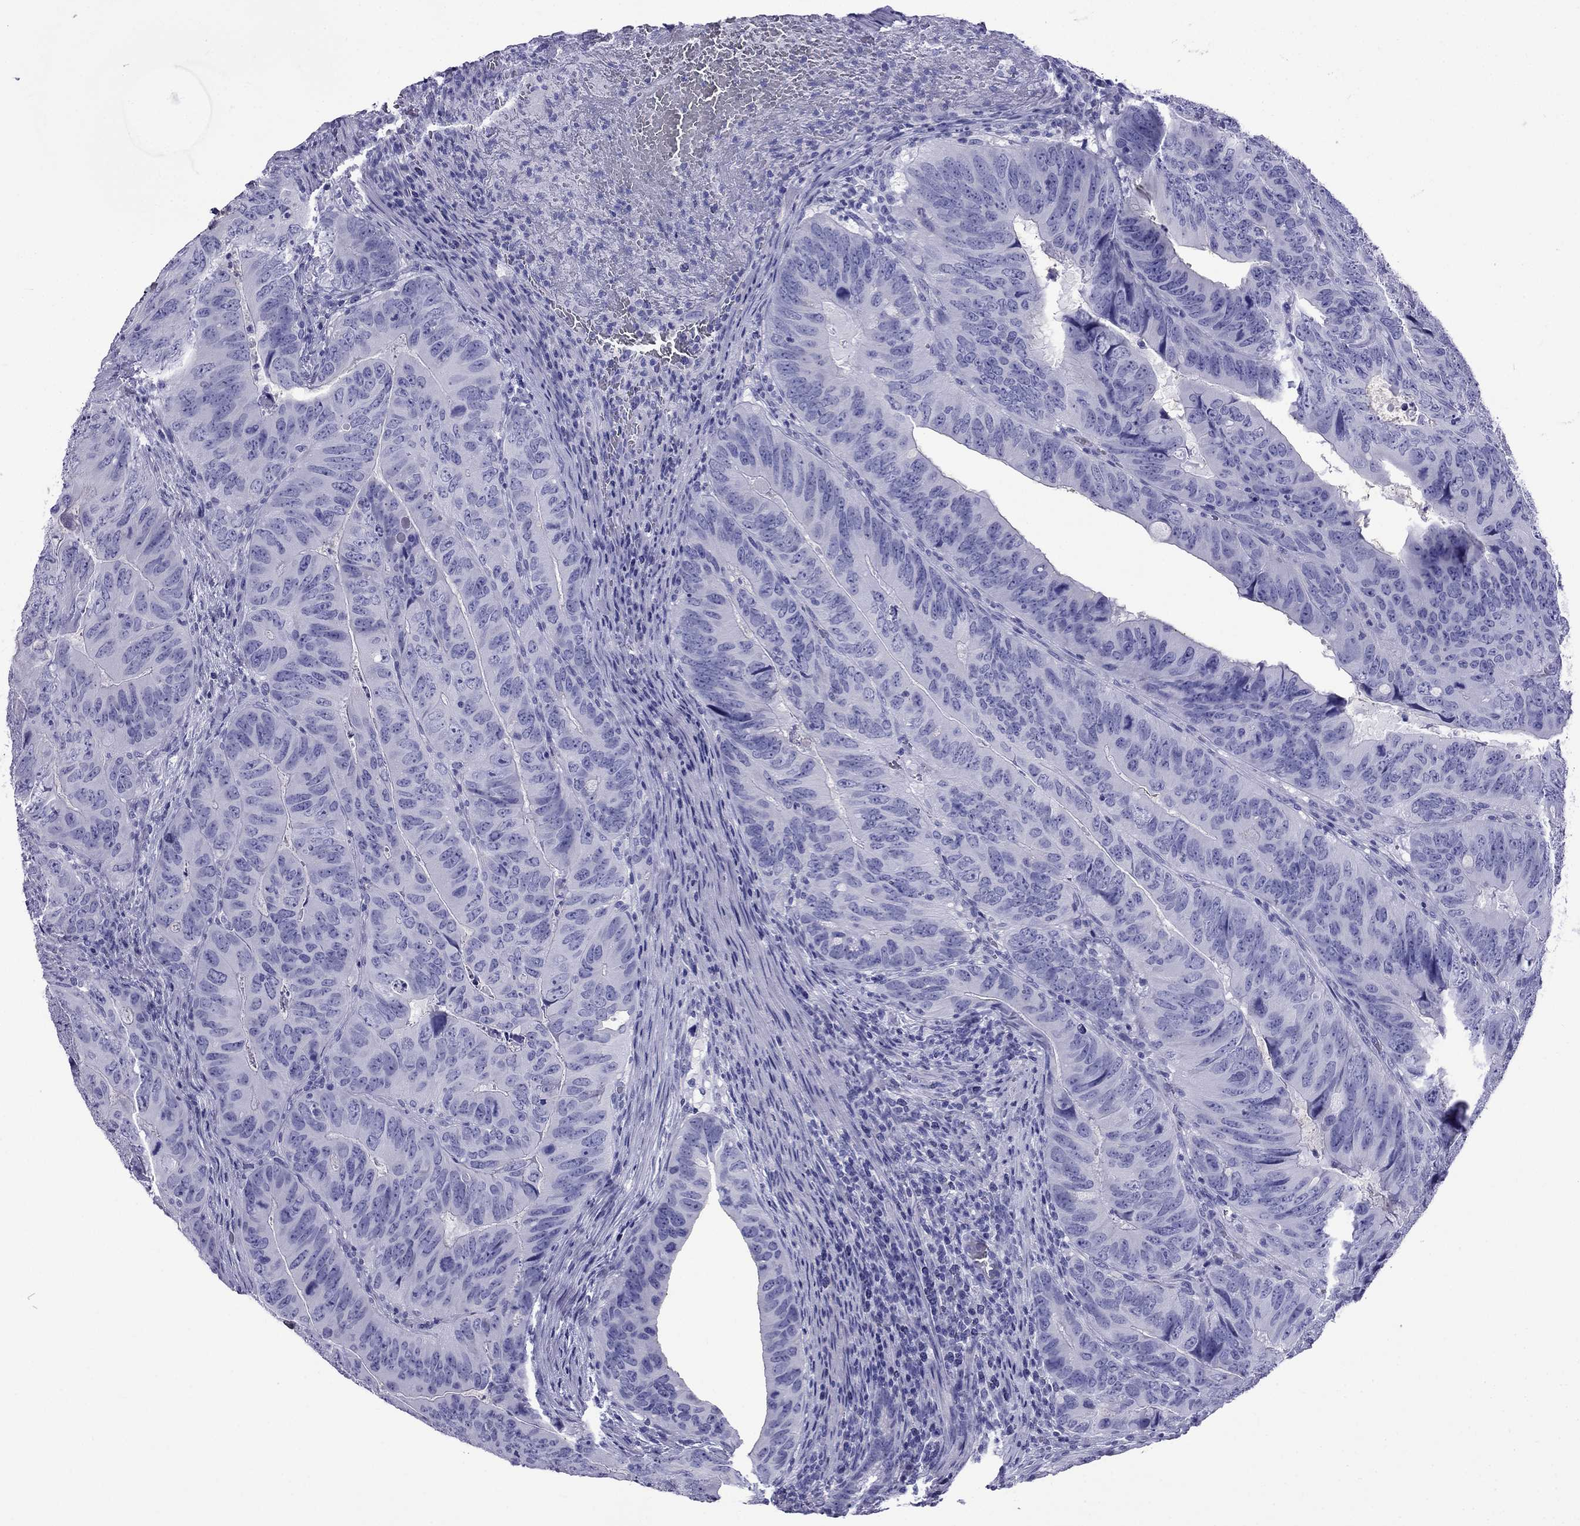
{"staining": {"intensity": "negative", "quantity": "none", "location": "none"}, "tissue": "colorectal cancer", "cell_type": "Tumor cells", "image_type": "cancer", "snomed": [{"axis": "morphology", "description": "Adenocarcinoma, NOS"}, {"axis": "topography", "description": "Colon"}], "caption": "This is an IHC photomicrograph of colorectal adenocarcinoma. There is no staining in tumor cells.", "gene": "ARR3", "patient": {"sex": "male", "age": 79}}